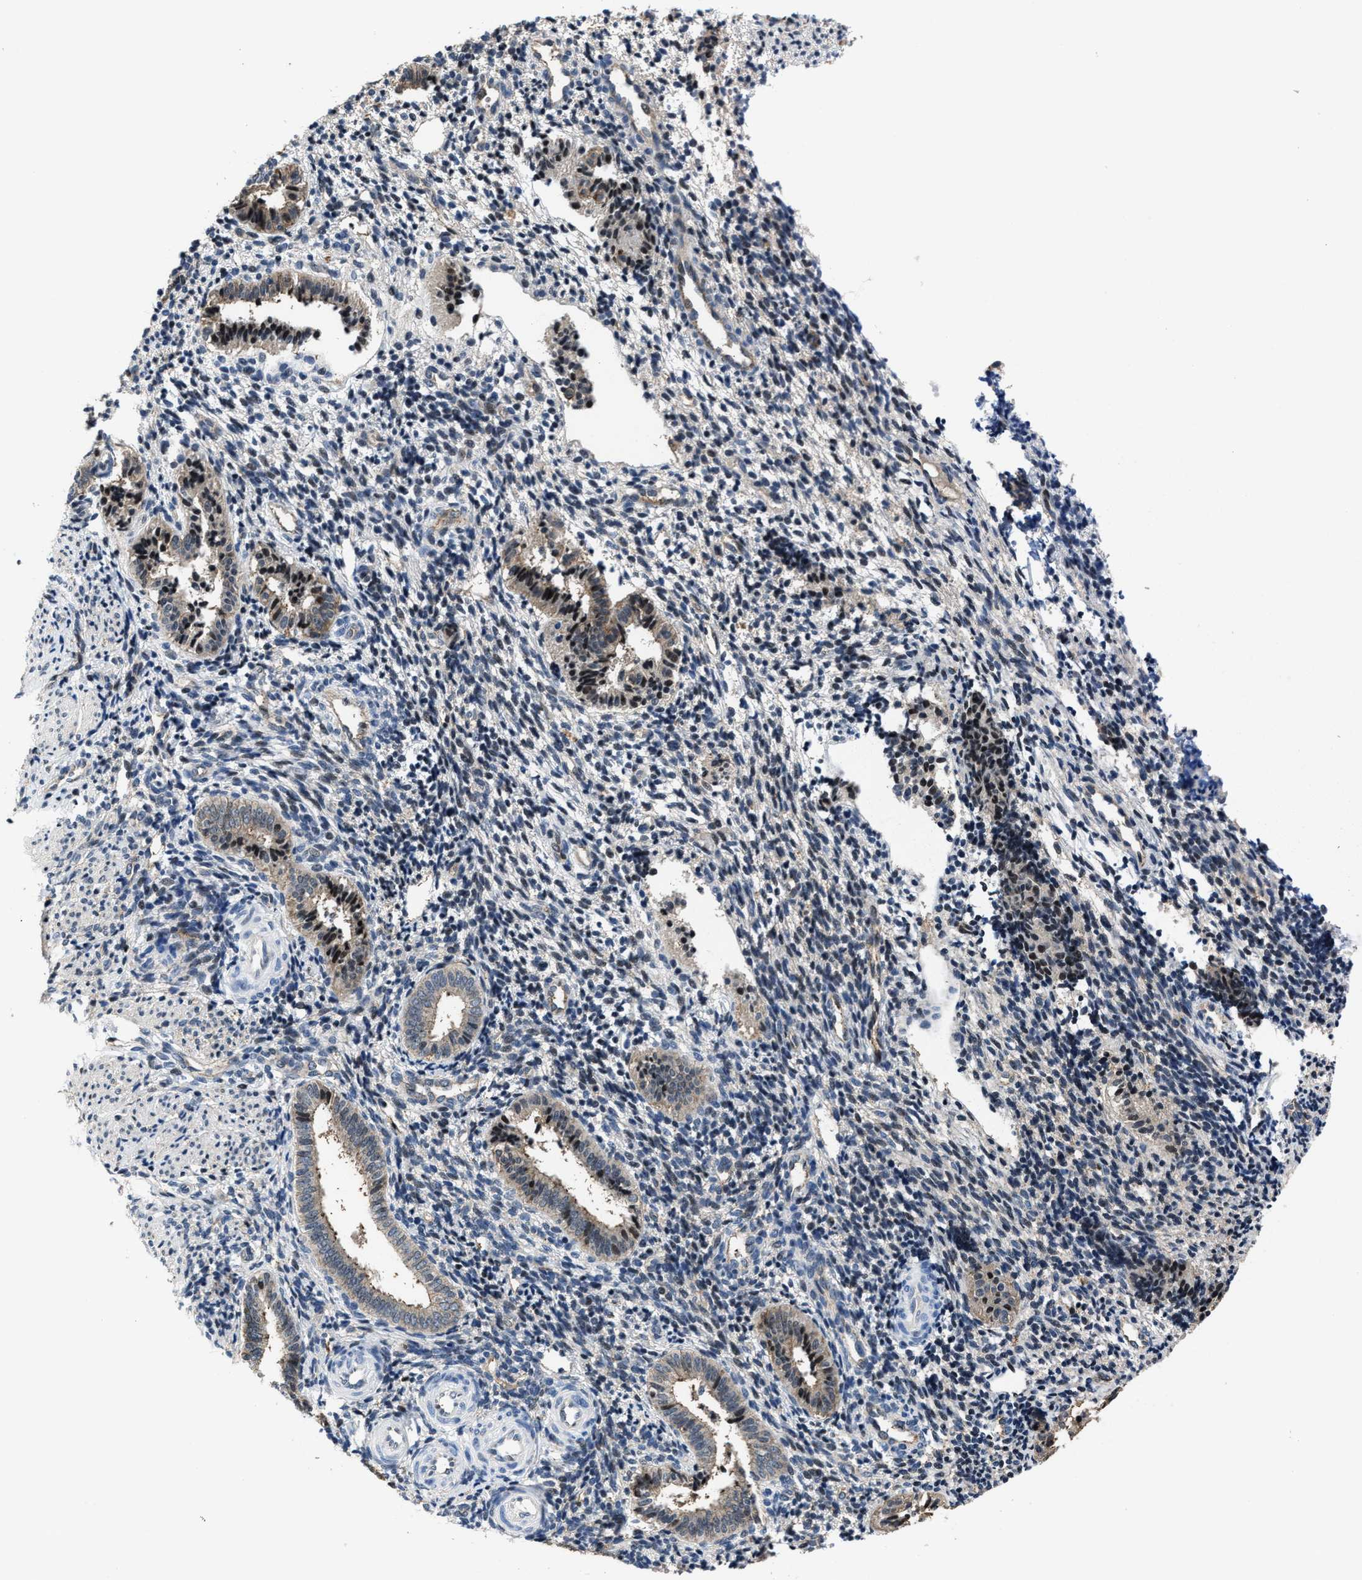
{"staining": {"intensity": "negative", "quantity": "none", "location": "none"}, "tissue": "endometrium", "cell_type": "Cells in endometrial stroma", "image_type": "normal", "snomed": [{"axis": "morphology", "description": "Normal tissue, NOS"}, {"axis": "topography", "description": "Uterus"}, {"axis": "topography", "description": "Endometrium"}], "caption": "An IHC micrograph of normal endometrium is shown. There is no staining in cells in endometrial stroma of endometrium.", "gene": "MARCKSL1", "patient": {"sex": "female", "age": 33}}